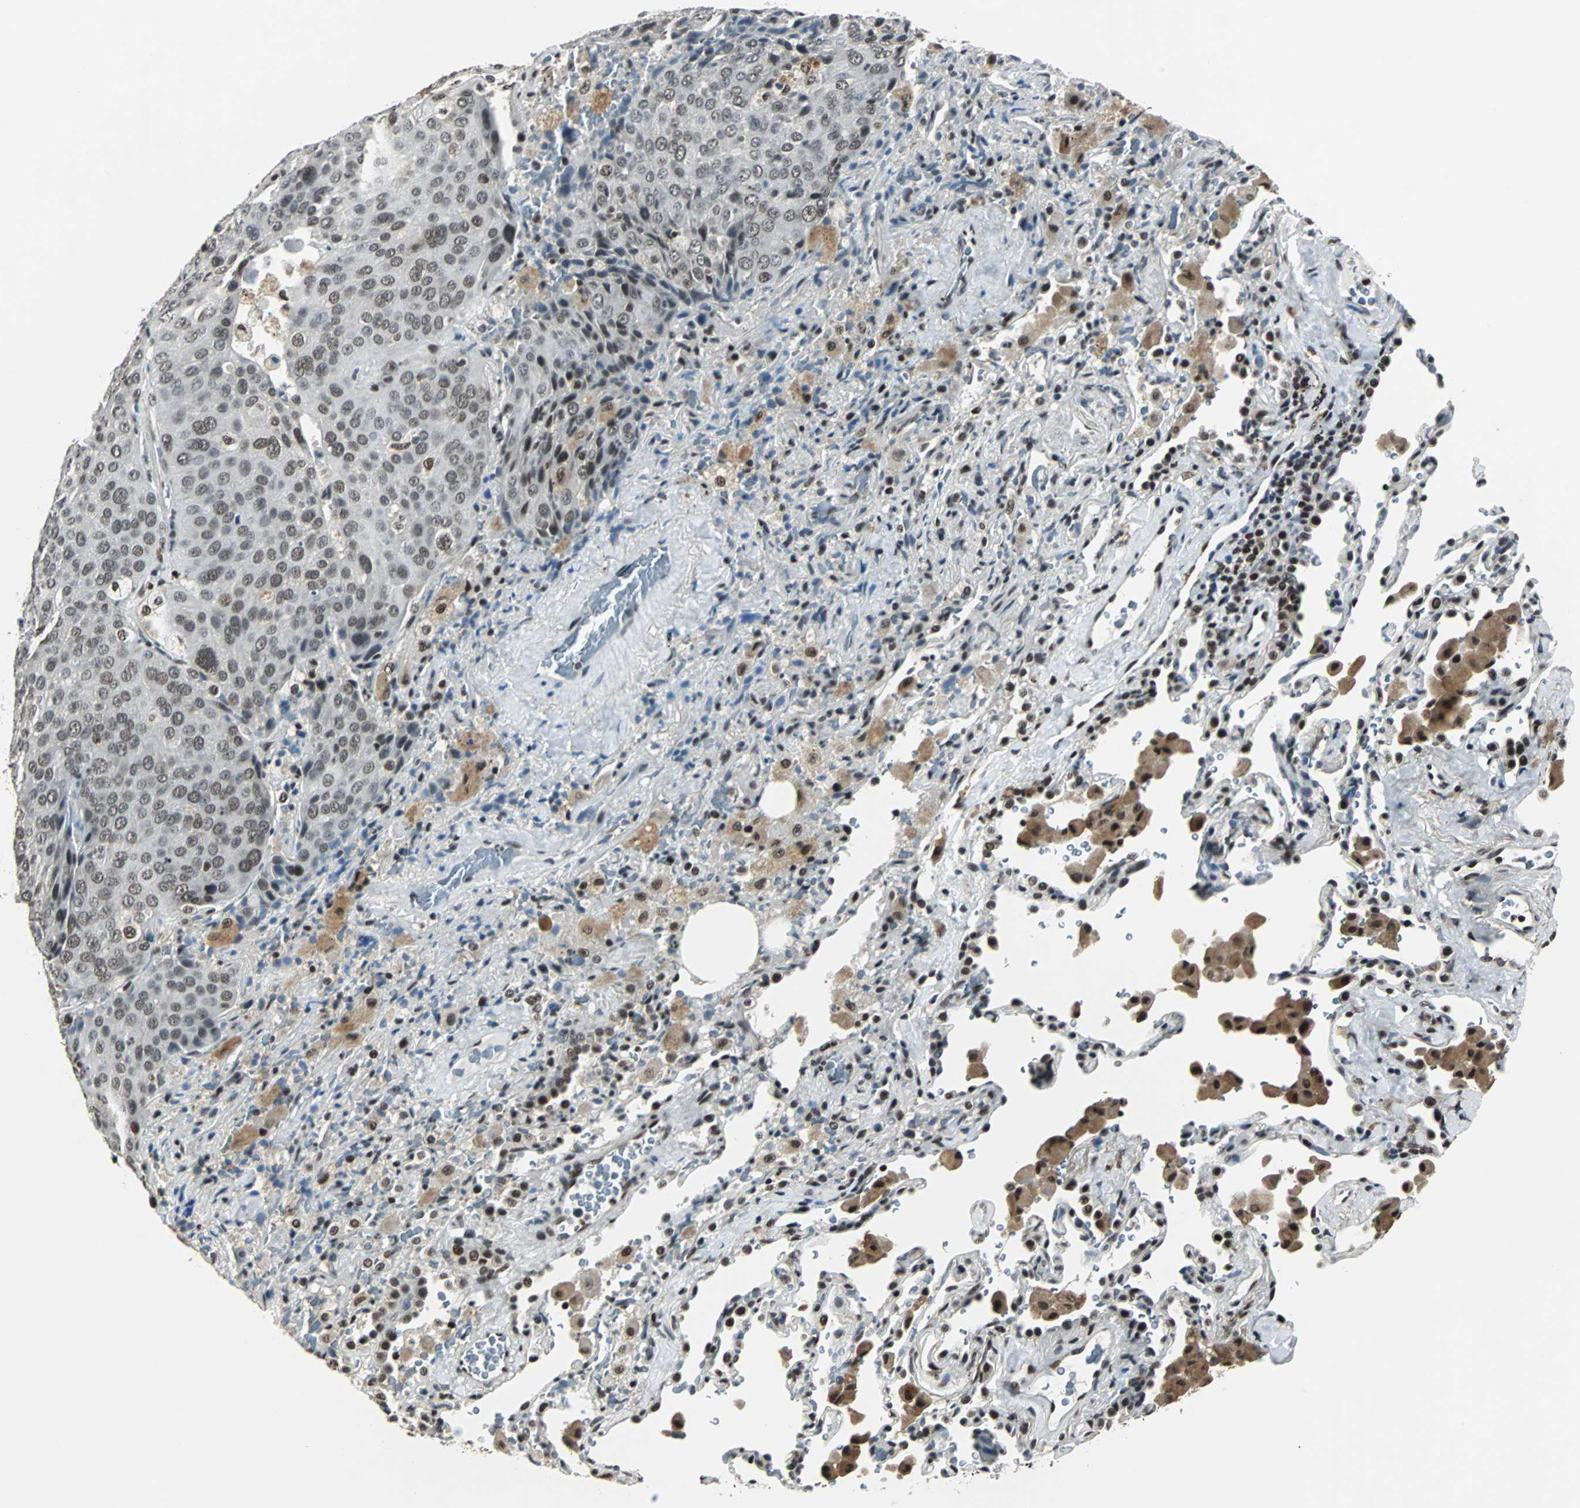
{"staining": {"intensity": "weak", "quantity": ">75%", "location": "nuclear"}, "tissue": "lung cancer", "cell_type": "Tumor cells", "image_type": "cancer", "snomed": [{"axis": "morphology", "description": "Squamous cell carcinoma, NOS"}, {"axis": "topography", "description": "Lung"}], "caption": "This is a photomicrograph of immunohistochemistry (IHC) staining of lung cancer, which shows weak expression in the nuclear of tumor cells.", "gene": "MKX", "patient": {"sex": "male", "age": 54}}